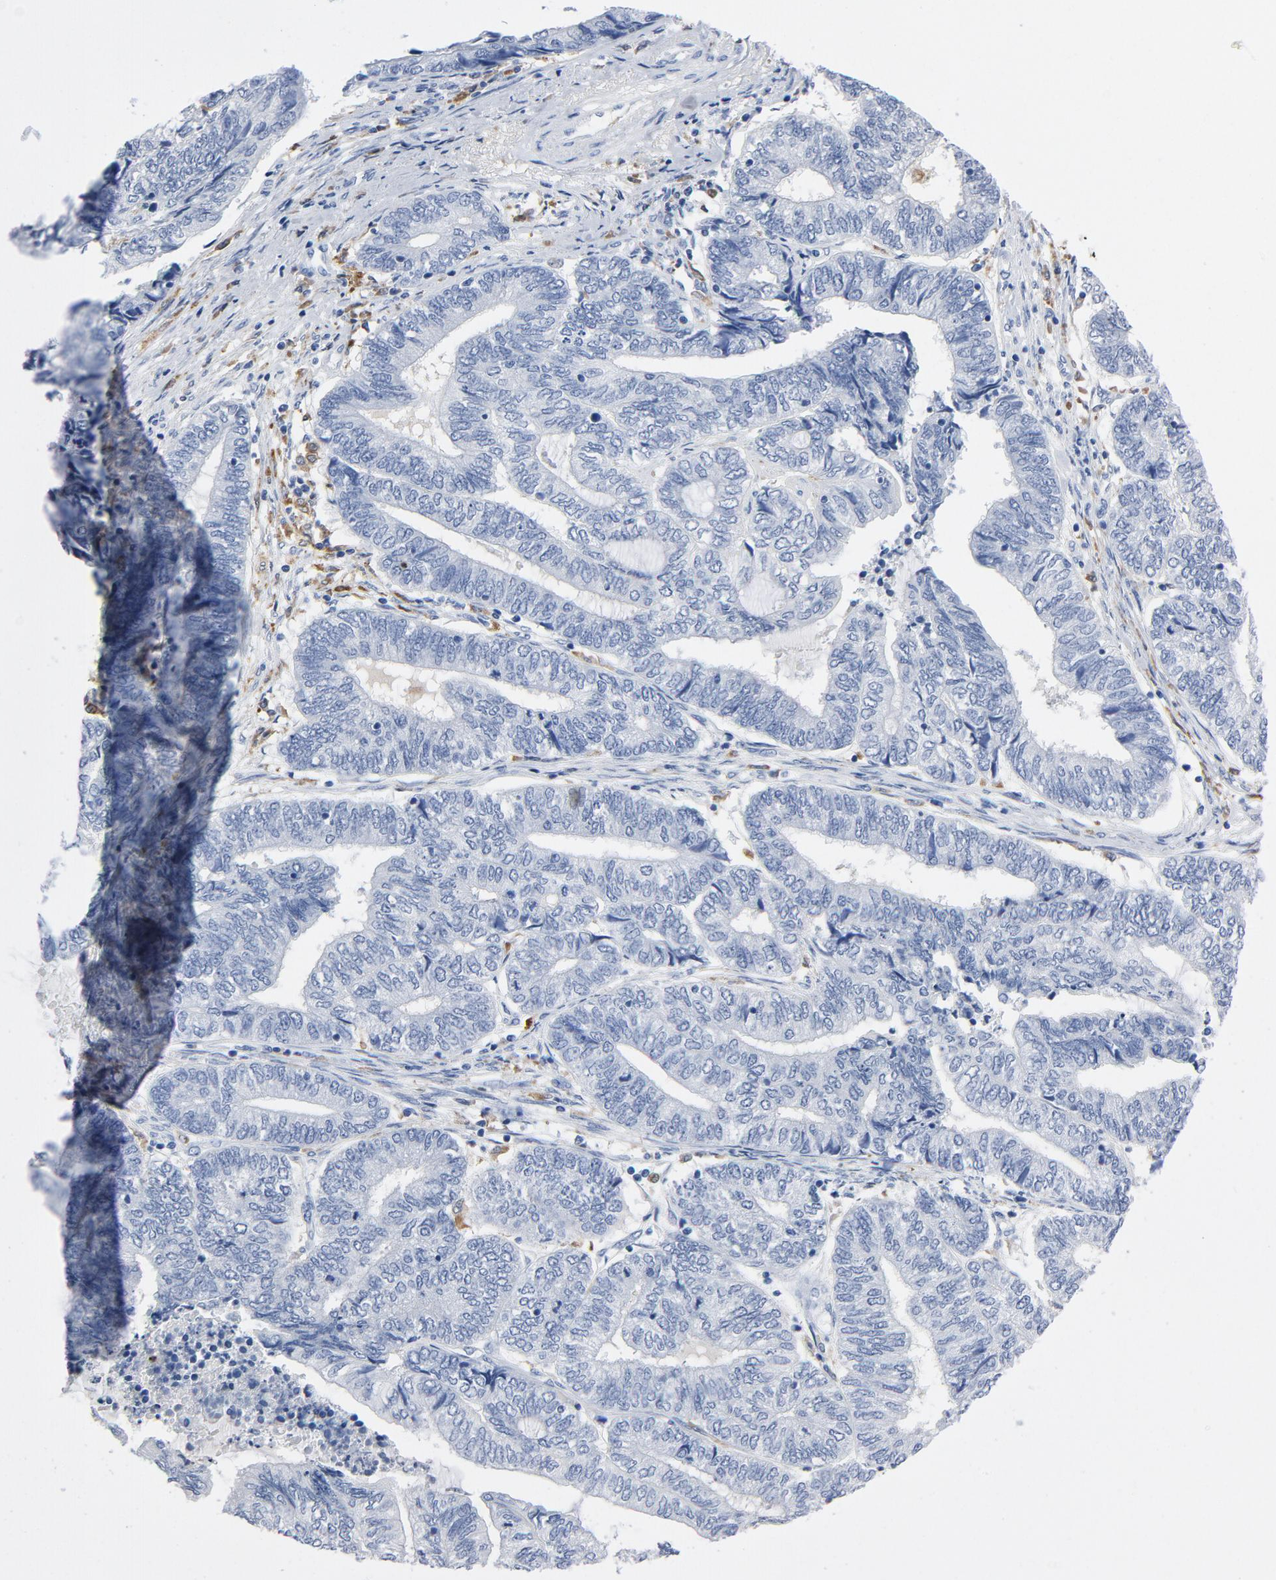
{"staining": {"intensity": "negative", "quantity": "none", "location": "none"}, "tissue": "endometrial cancer", "cell_type": "Tumor cells", "image_type": "cancer", "snomed": [{"axis": "morphology", "description": "Adenocarcinoma, NOS"}, {"axis": "topography", "description": "Uterus"}, {"axis": "topography", "description": "Endometrium"}], "caption": "There is no significant staining in tumor cells of endometrial adenocarcinoma. (DAB IHC, high magnification).", "gene": "NCF1", "patient": {"sex": "female", "age": 70}}